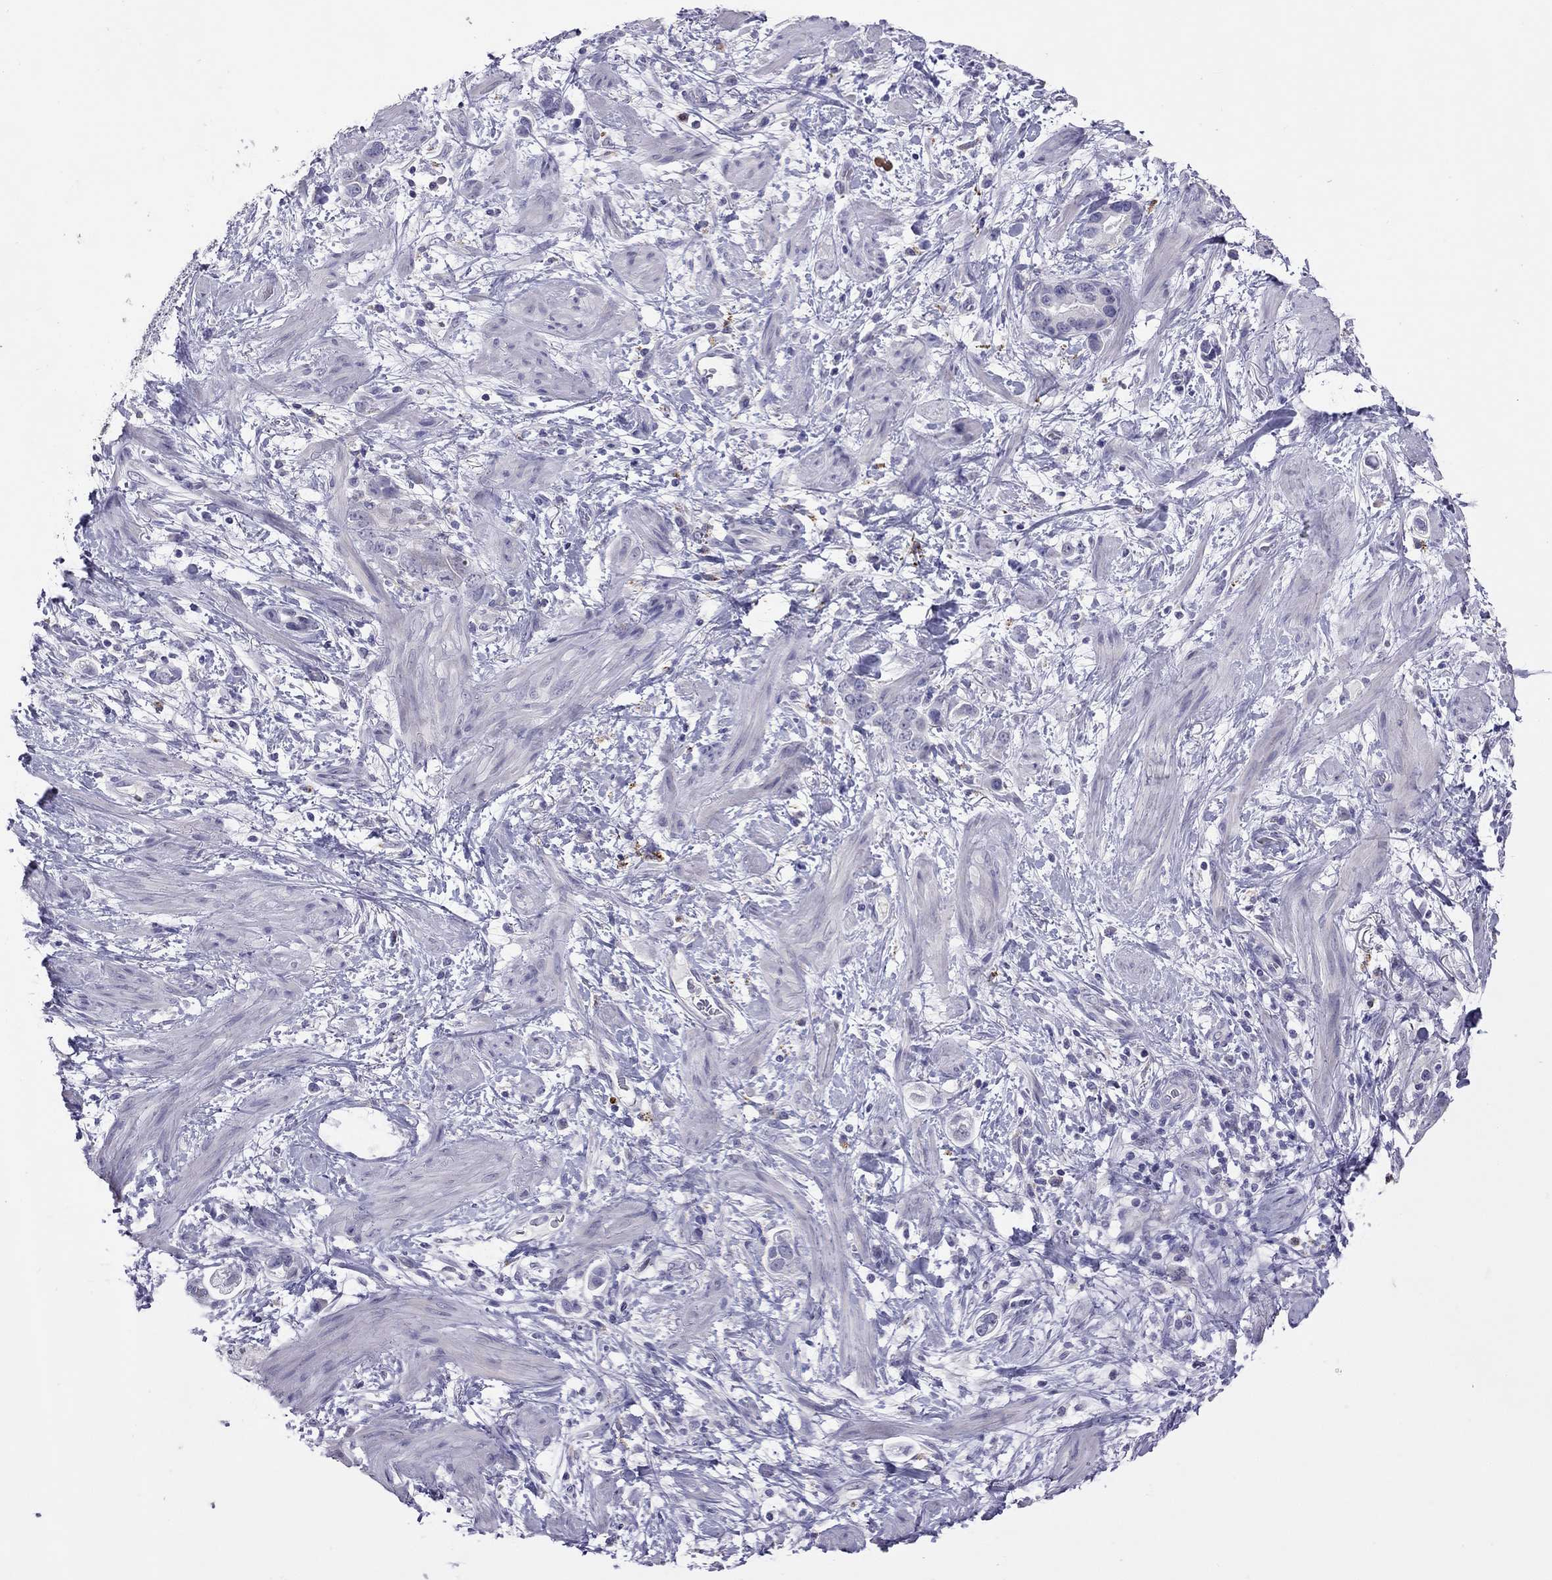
{"staining": {"intensity": "negative", "quantity": "none", "location": "none"}, "tissue": "stomach cancer", "cell_type": "Tumor cells", "image_type": "cancer", "snomed": [{"axis": "morphology", "description": "Adenocarcinoma, NOS"}, {"axis": "topography", "description": "Stomach, lower"}], "caption": "Immunohistochemical staining of adenocarcinoma (stomach) displays no significant positivity in tumor cells.", "gene": "SLAMF1", "patient": {"sex": "female", "age": 93}}